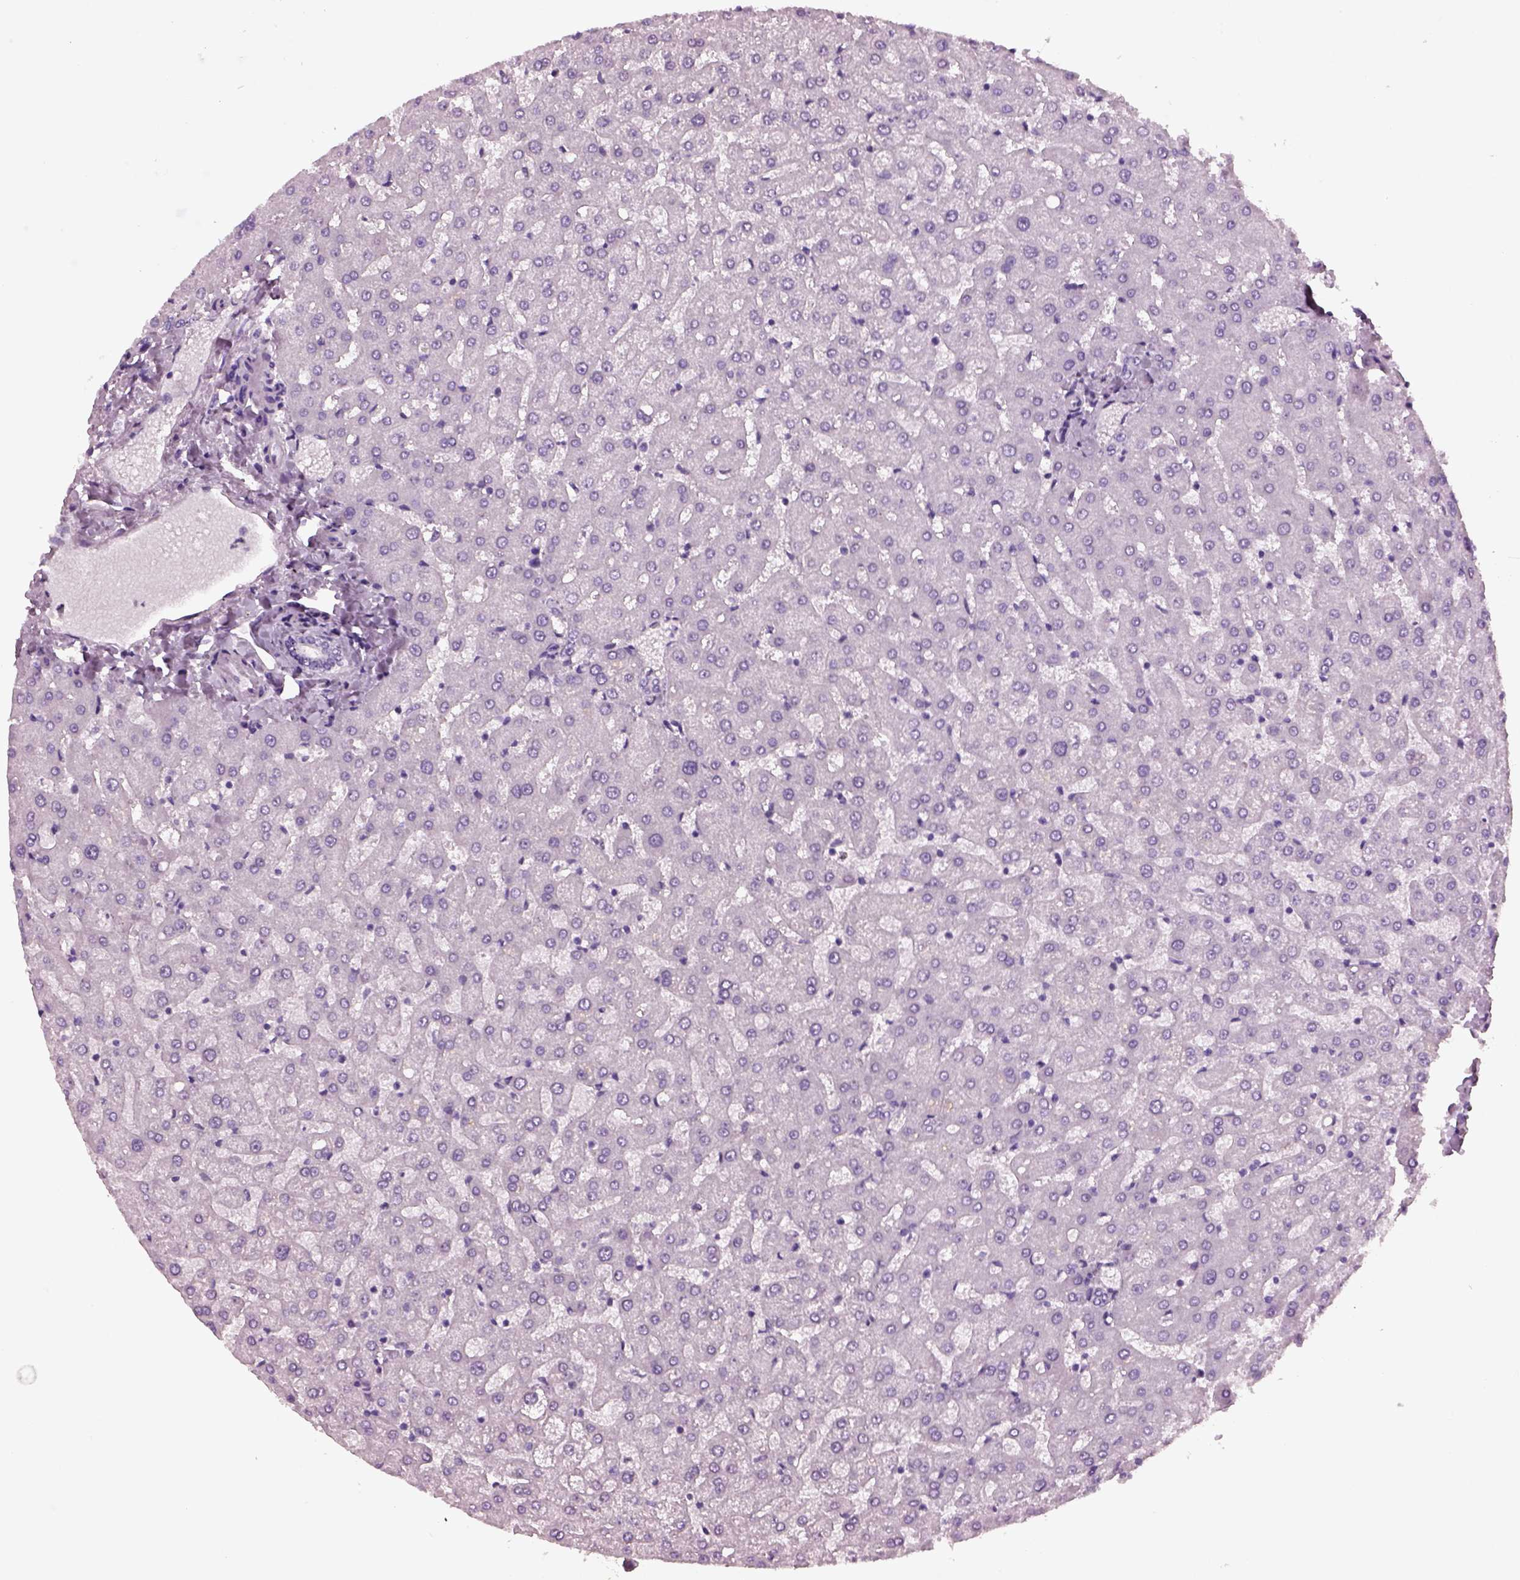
{"staining": {"intensity": "negative", "quantity": "none", "location": "none"}, "tissue": "liver", "cell_type": "Cholangiocytes", "image_type": "normal", "snomed": [{"axis": "morphology", "description": "Normal tissue, NOS"}, {"axis": "topography", "description": "Liver"}], "caption": "Protein analysis of normal liver demonstrates no significant expression in cholangiocytes.", "gene": "KRTAP3", "patient": {"sex": "female", "age": 50}}